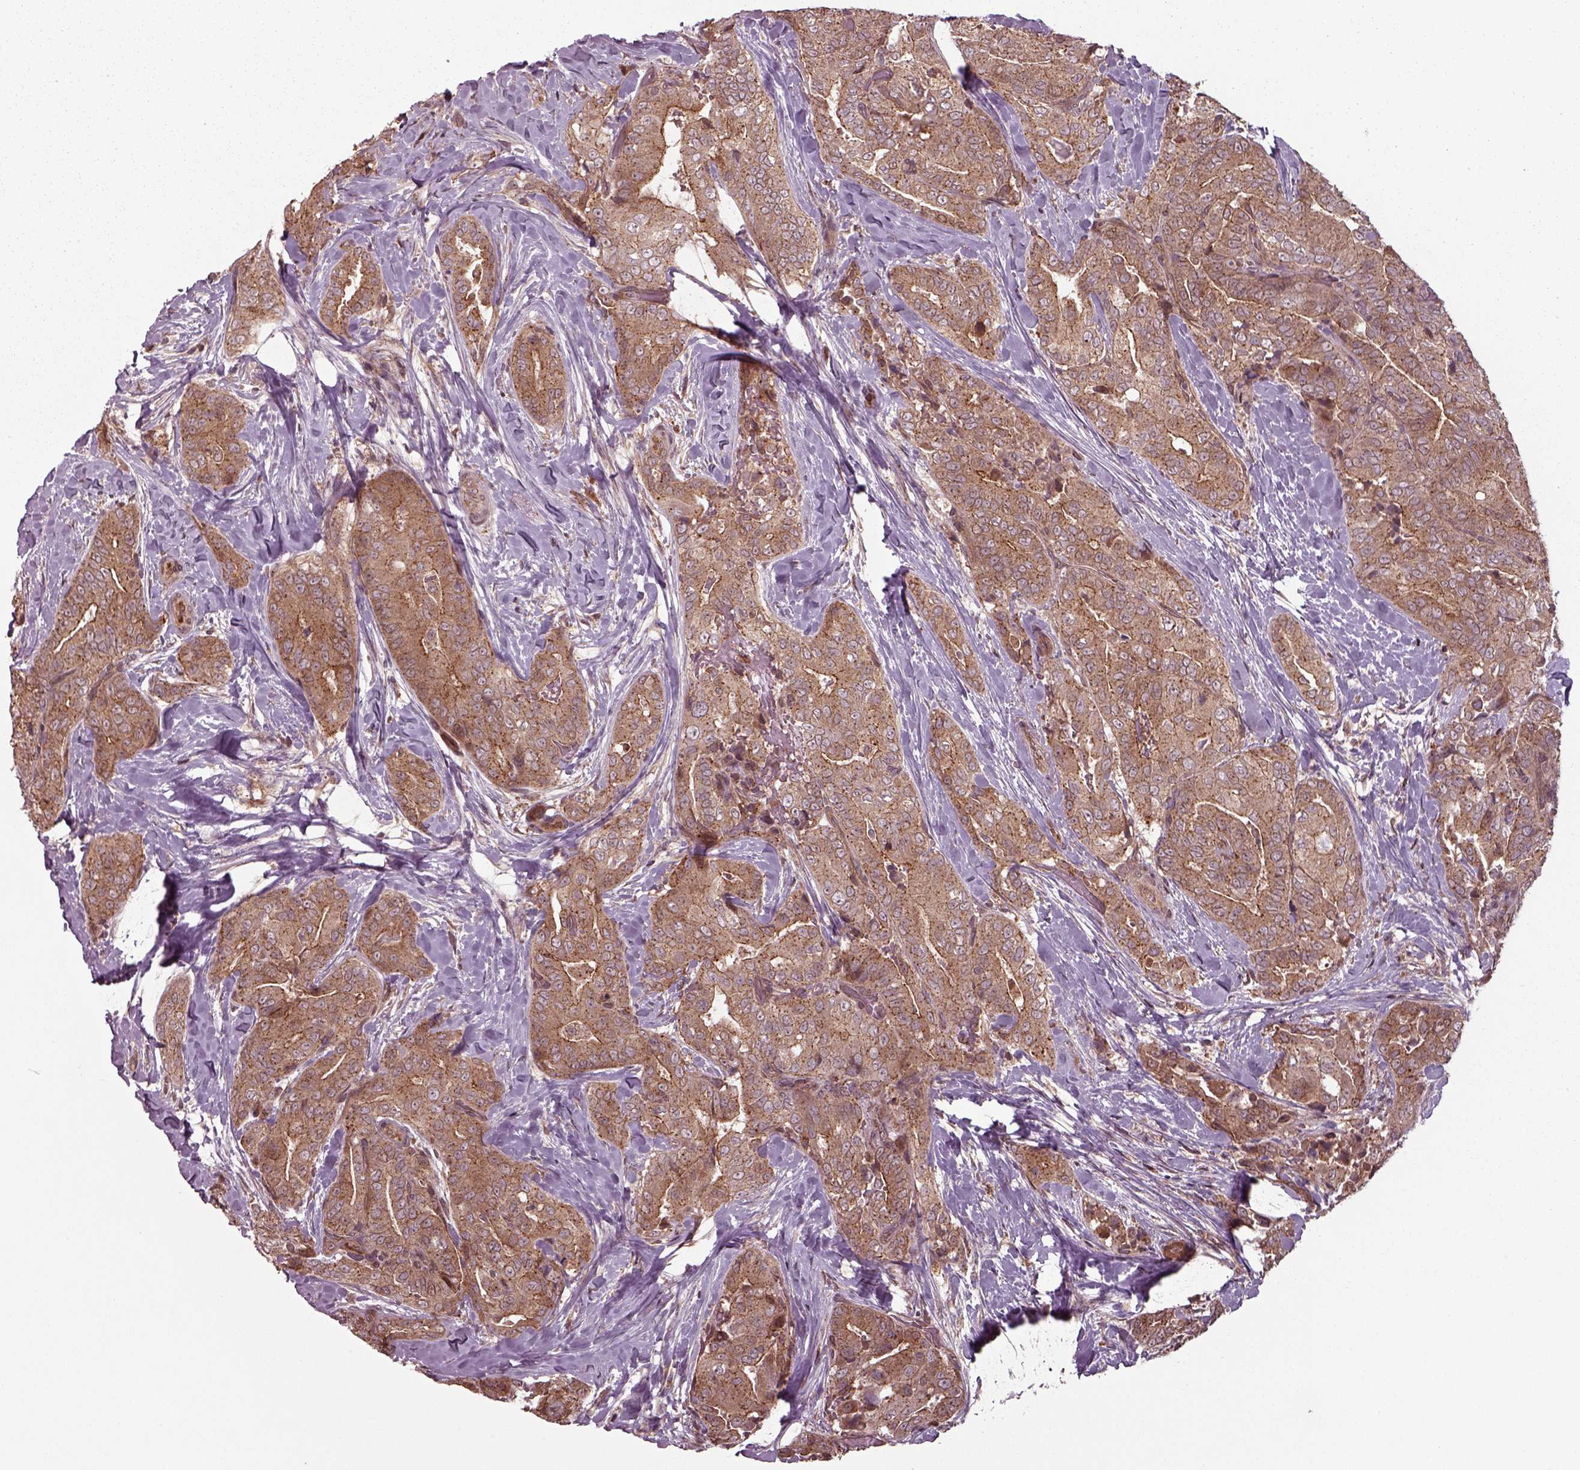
{"staining": {"intensity": "moderate", "quantity": ">75%", "location": "cytoplasmic/membranous"}, "tissue": "thyroid cancer", "cell_type": "Tumor cells", "image_type": "cancer", "snomed": [{"axis": "morphology", "description": "Papillary adenocarcinoma, NOS"}, {"axis": "topography", "description": "Thyroid gland"}], "caption": "Immunohistochemistry staining of papillary adenocarcinoma (thyroid), which exhibits medium levels of moderate cytoplasmic/membranous positivity in approximately >75% of tumor cells indicating moderate cytoplasmic/membranous protein staining. The staining was performed using DAB (brown) for protein detection and nuclei were counterstained in hematoxylin (blue).", "gene": "CHMP3", "patient": {"sex": "male", "age": 61}}